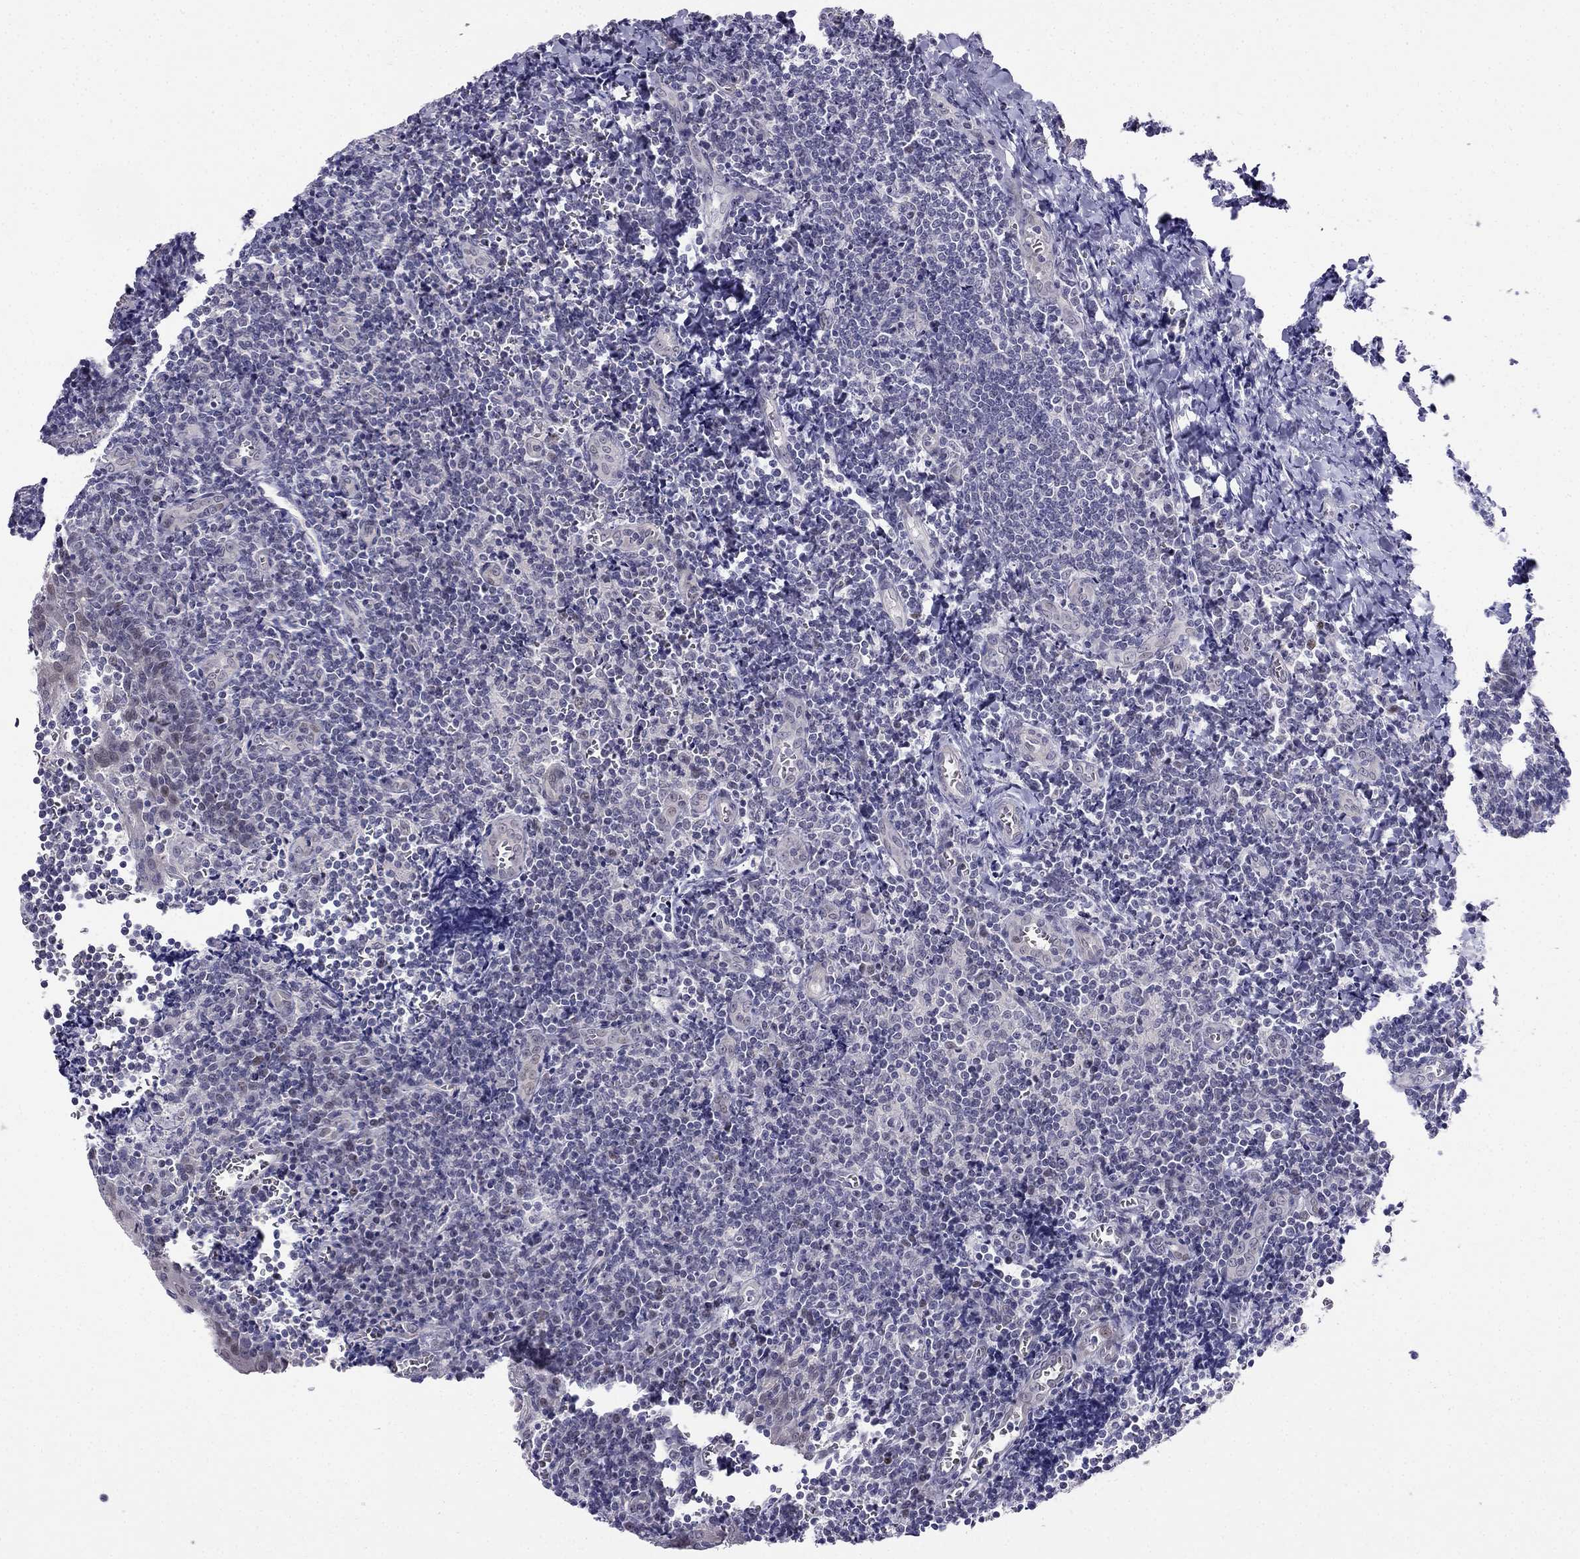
{"staining": {"intensity": "negative", "quantity": "none", "location": "none"}, "tissue": "tonsil", "cell_type": "Germinal center cells", "image_type": "normal", "snomed": [{"axis": "morphology", "description": "Normal tissue, NOS"}, {"axis": "morphology", "description": "Inflammation, NOS"}, {"axis": "topography", "description": "Tonsil"}], "caption": "Immunohistochemistry (IHC) of benign human tonsil exhibits no expression in germinal center cells.", "gene": "BAG5", "patient": {"sex": "female", "age": 31}}